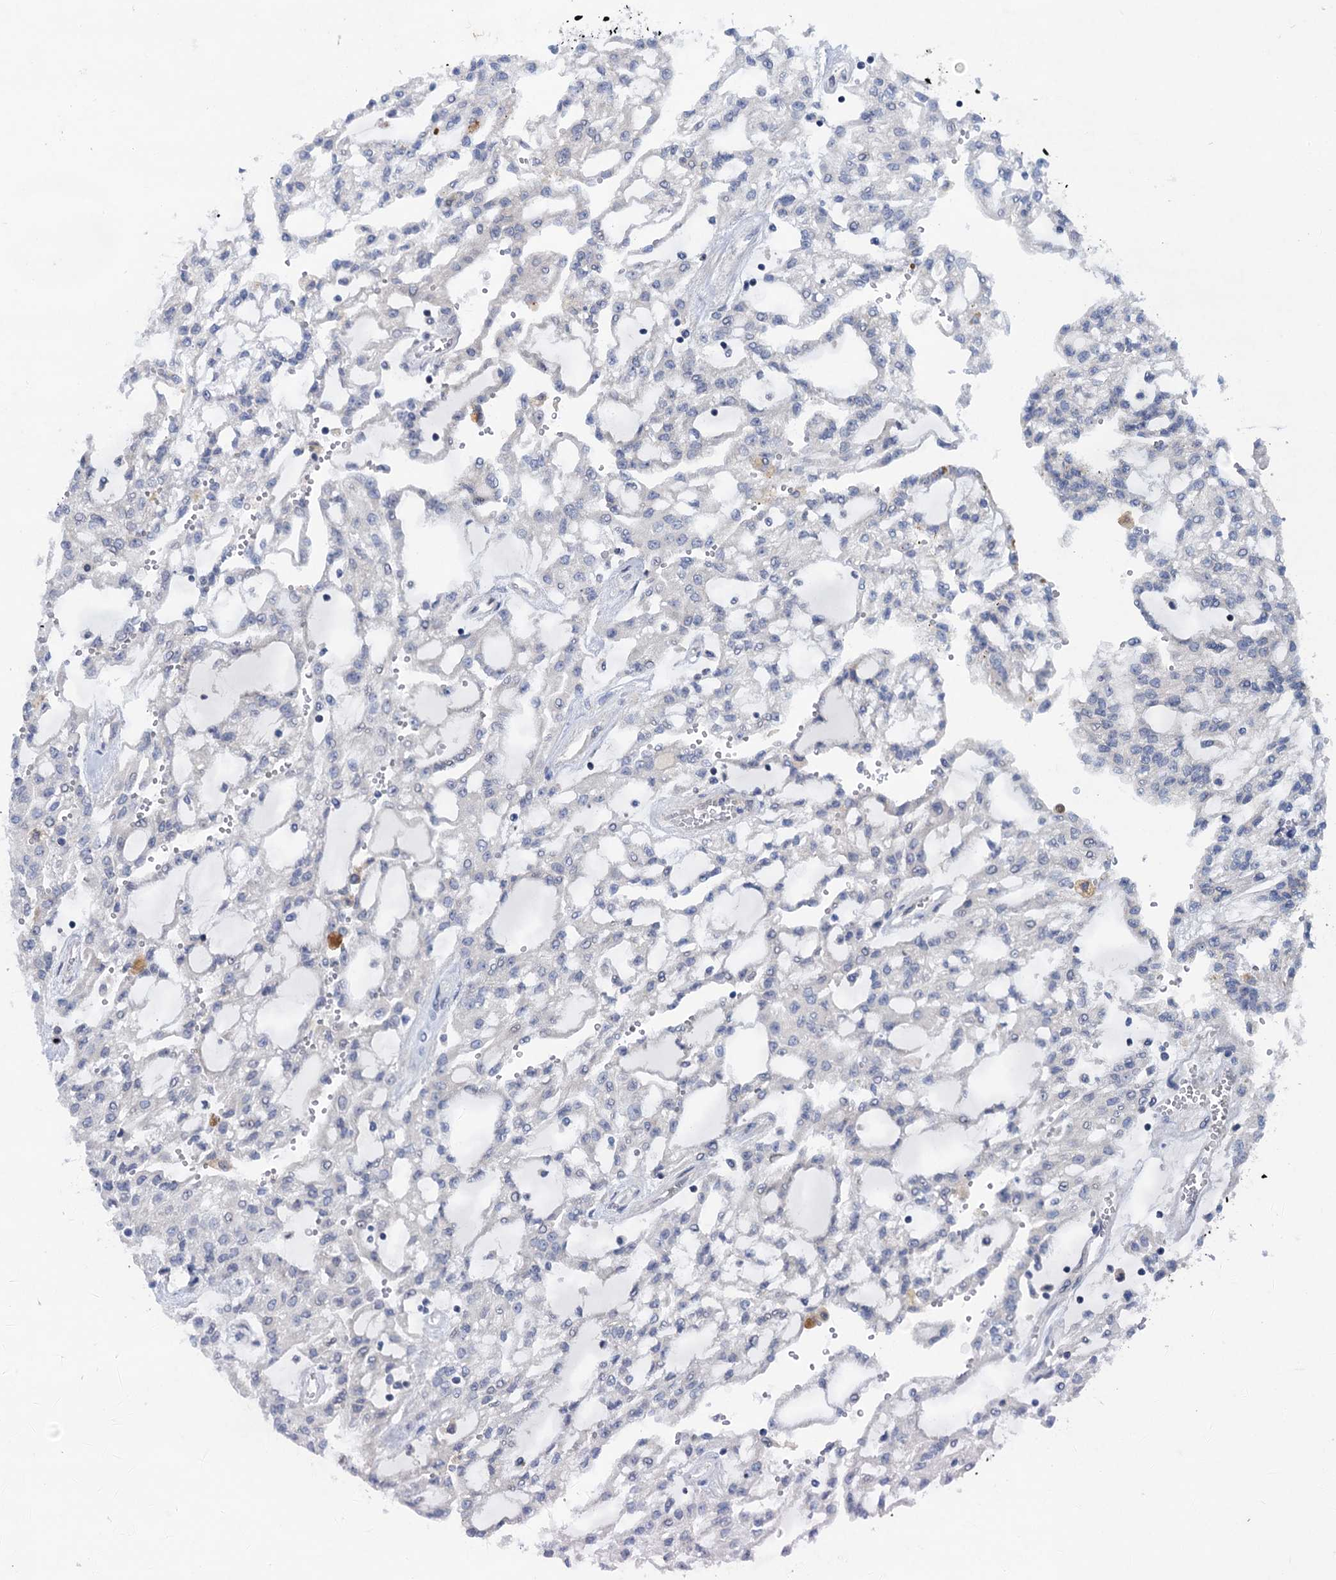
{"staining": {"intensity": "negative", "quantity": "none", "location": "none"}, "tissue": "renal cancer", "cell_type": "Tumor cells", "image_type": "cancer", "snomed": [{"axis": "morphology", "description": "Adenocarcinoma, NOS"}, {"axis": "topography", "description": "Kidney"}], "caption": "Renal adenocarcinoma was stained to show a protein in brown. There is no significant positivity in tumor cells.", "gene": "QPCTL", "patient": {"sex": "male", "age": 63}}